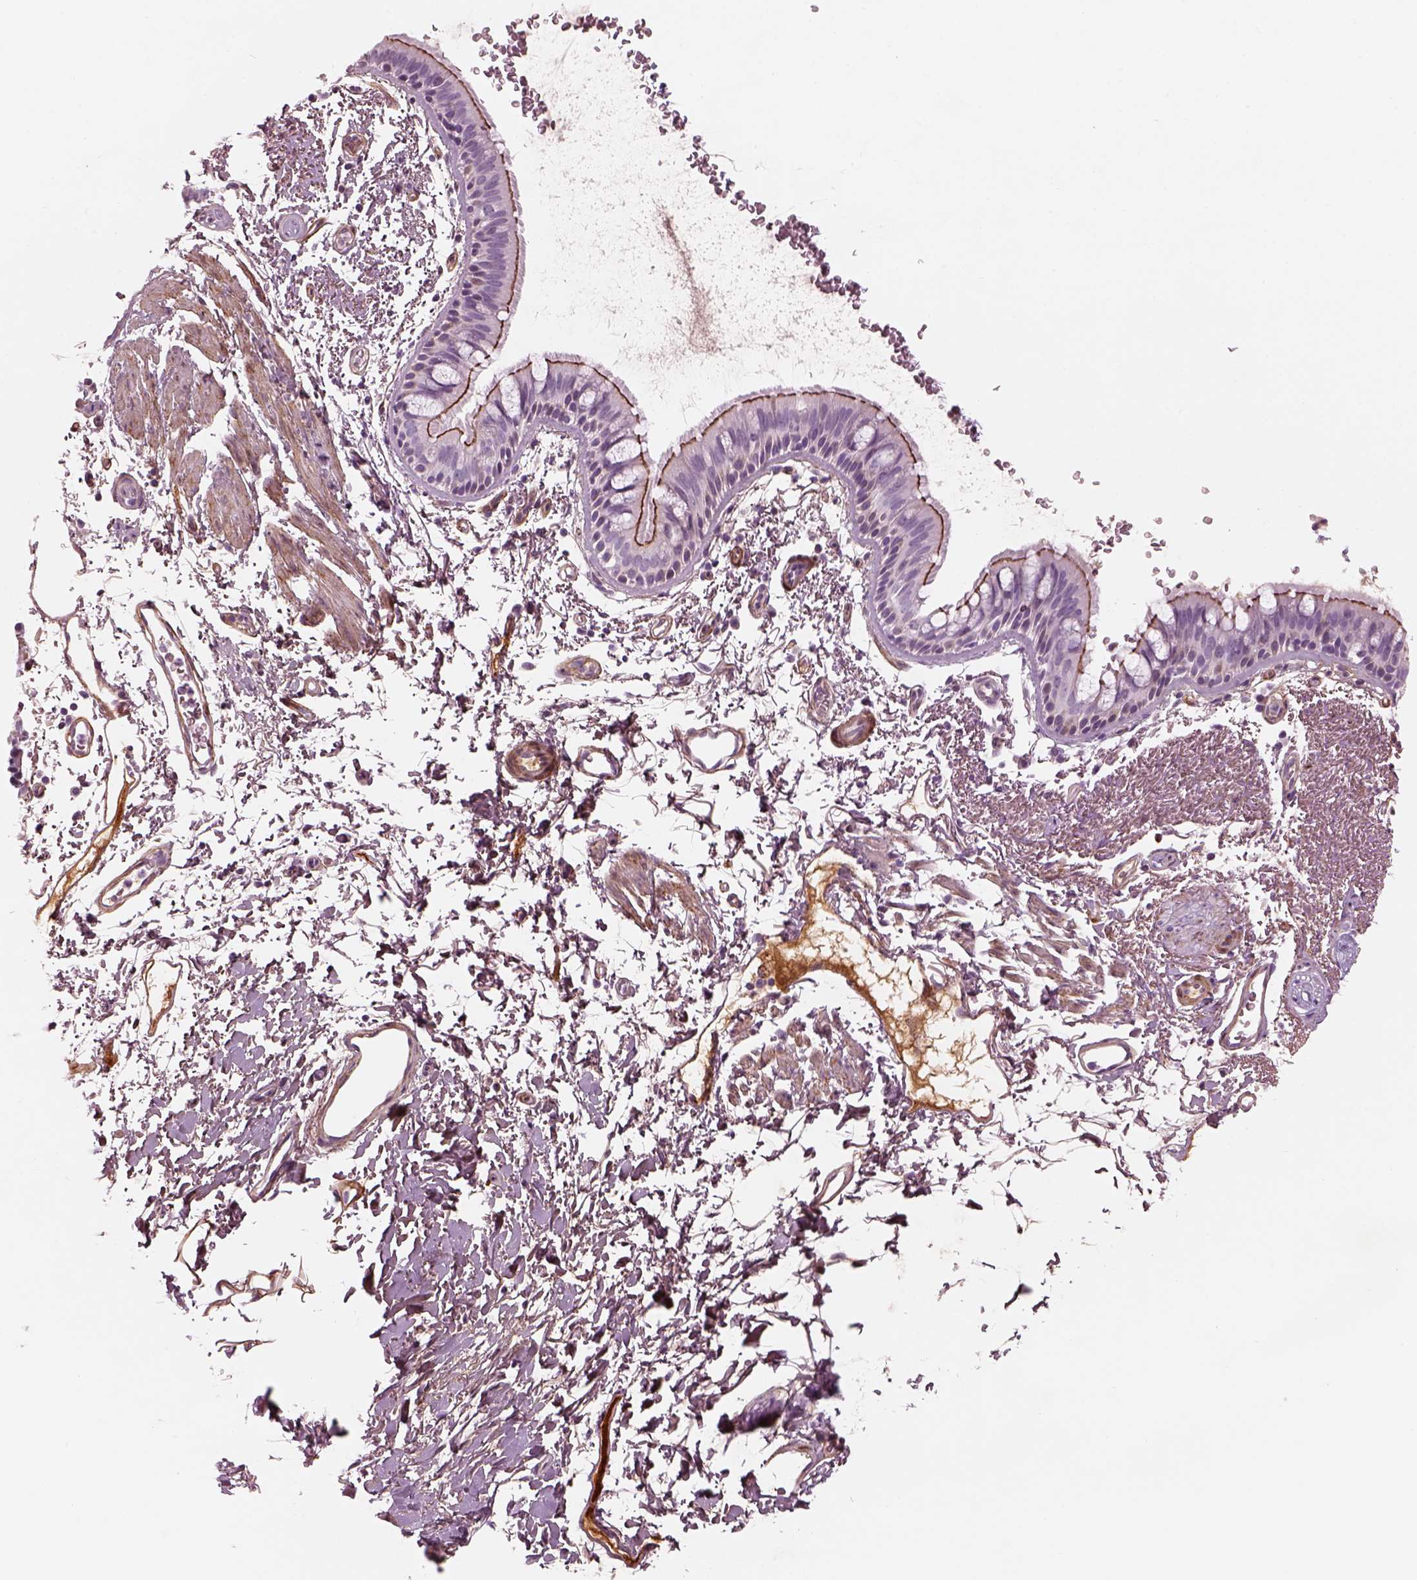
{"staining": {"intensity": "strong", "quantity": "25%-75%", "location": "cytoplasmic/membranous"}, "tissue": "bronchus", "cell_type": "Respiratory epithelial cells", "image_type": "normal", "snomed": [{"axis": "morphology", "description": "Normal tissue, NOS"}, {"axis": "topography", "description": "Lymph node"}, {"axis": "topography", "description": "Bronchus"}], "caption": "Immunohistochemical staining of unremarkable bronchus exhibits strong cytoplasmic/membranous protein positivity in about 25%-75% of respiratory epithelial cells. (Brightfield microscopy of DAB IHC at high magnification).", "gene": "PABPC1L2A", "patient": {"sex": "female", "age": 70}}